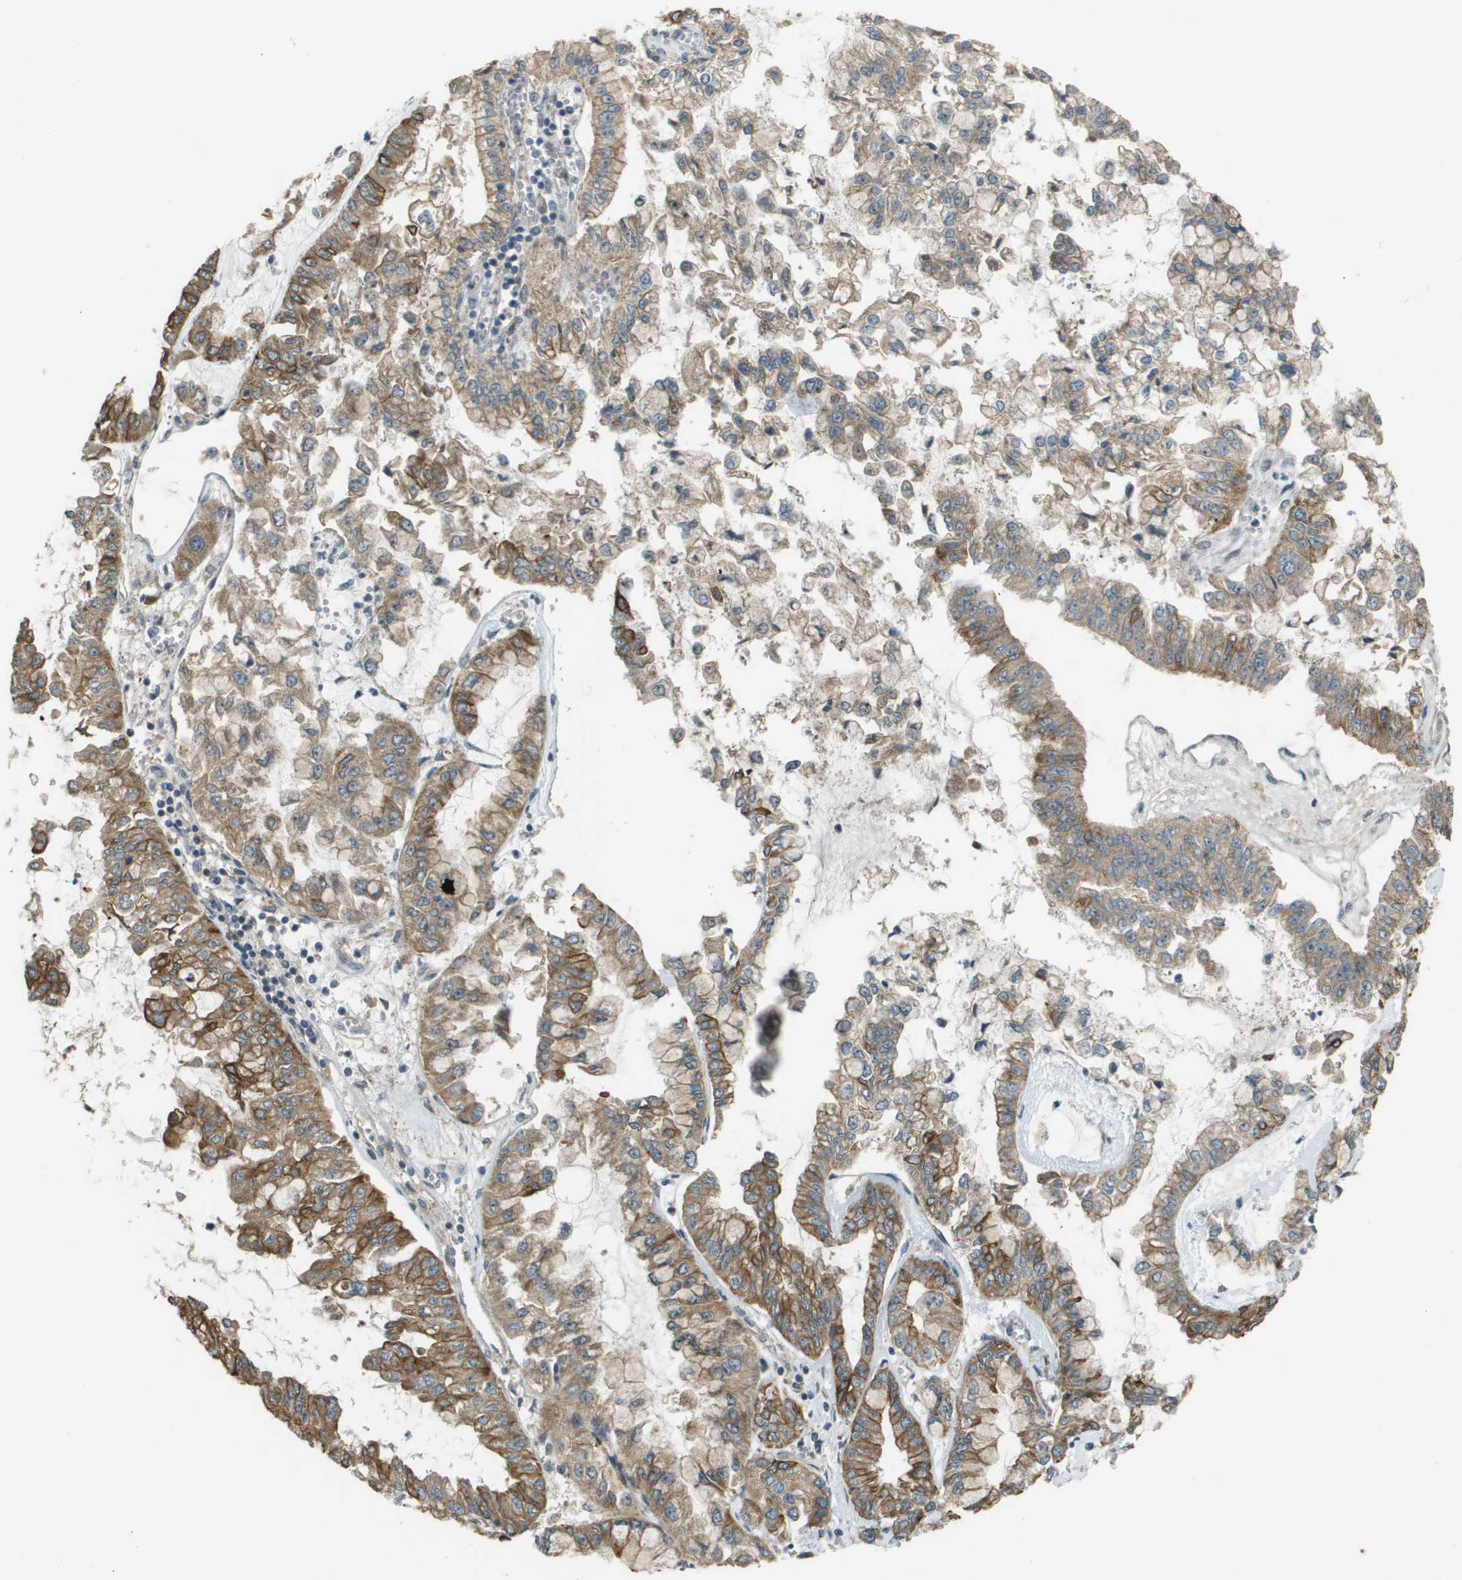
{"staining": {"intensity": "moderate", "quantity": ">75%", "location": "cytoplasmic/membranous"}, "tissue": "liver cancer", "cell_type": "Tumor cells", "image_type": "cancer", "snomed": [{"axis": "morphology", "description": "Cholangiocarcinoma"}, {"axis": "topography", "description": "Liver"}], "caption": "This image reveals immunohistochemistry staining of human liver cancer (cholangiocarcinoma), with medium moderate cytoplasmic/membranous expression in about >75% of tumor cells.", "gene": "CDKN2C", "patient": {"sex": "female", "age": 79}}